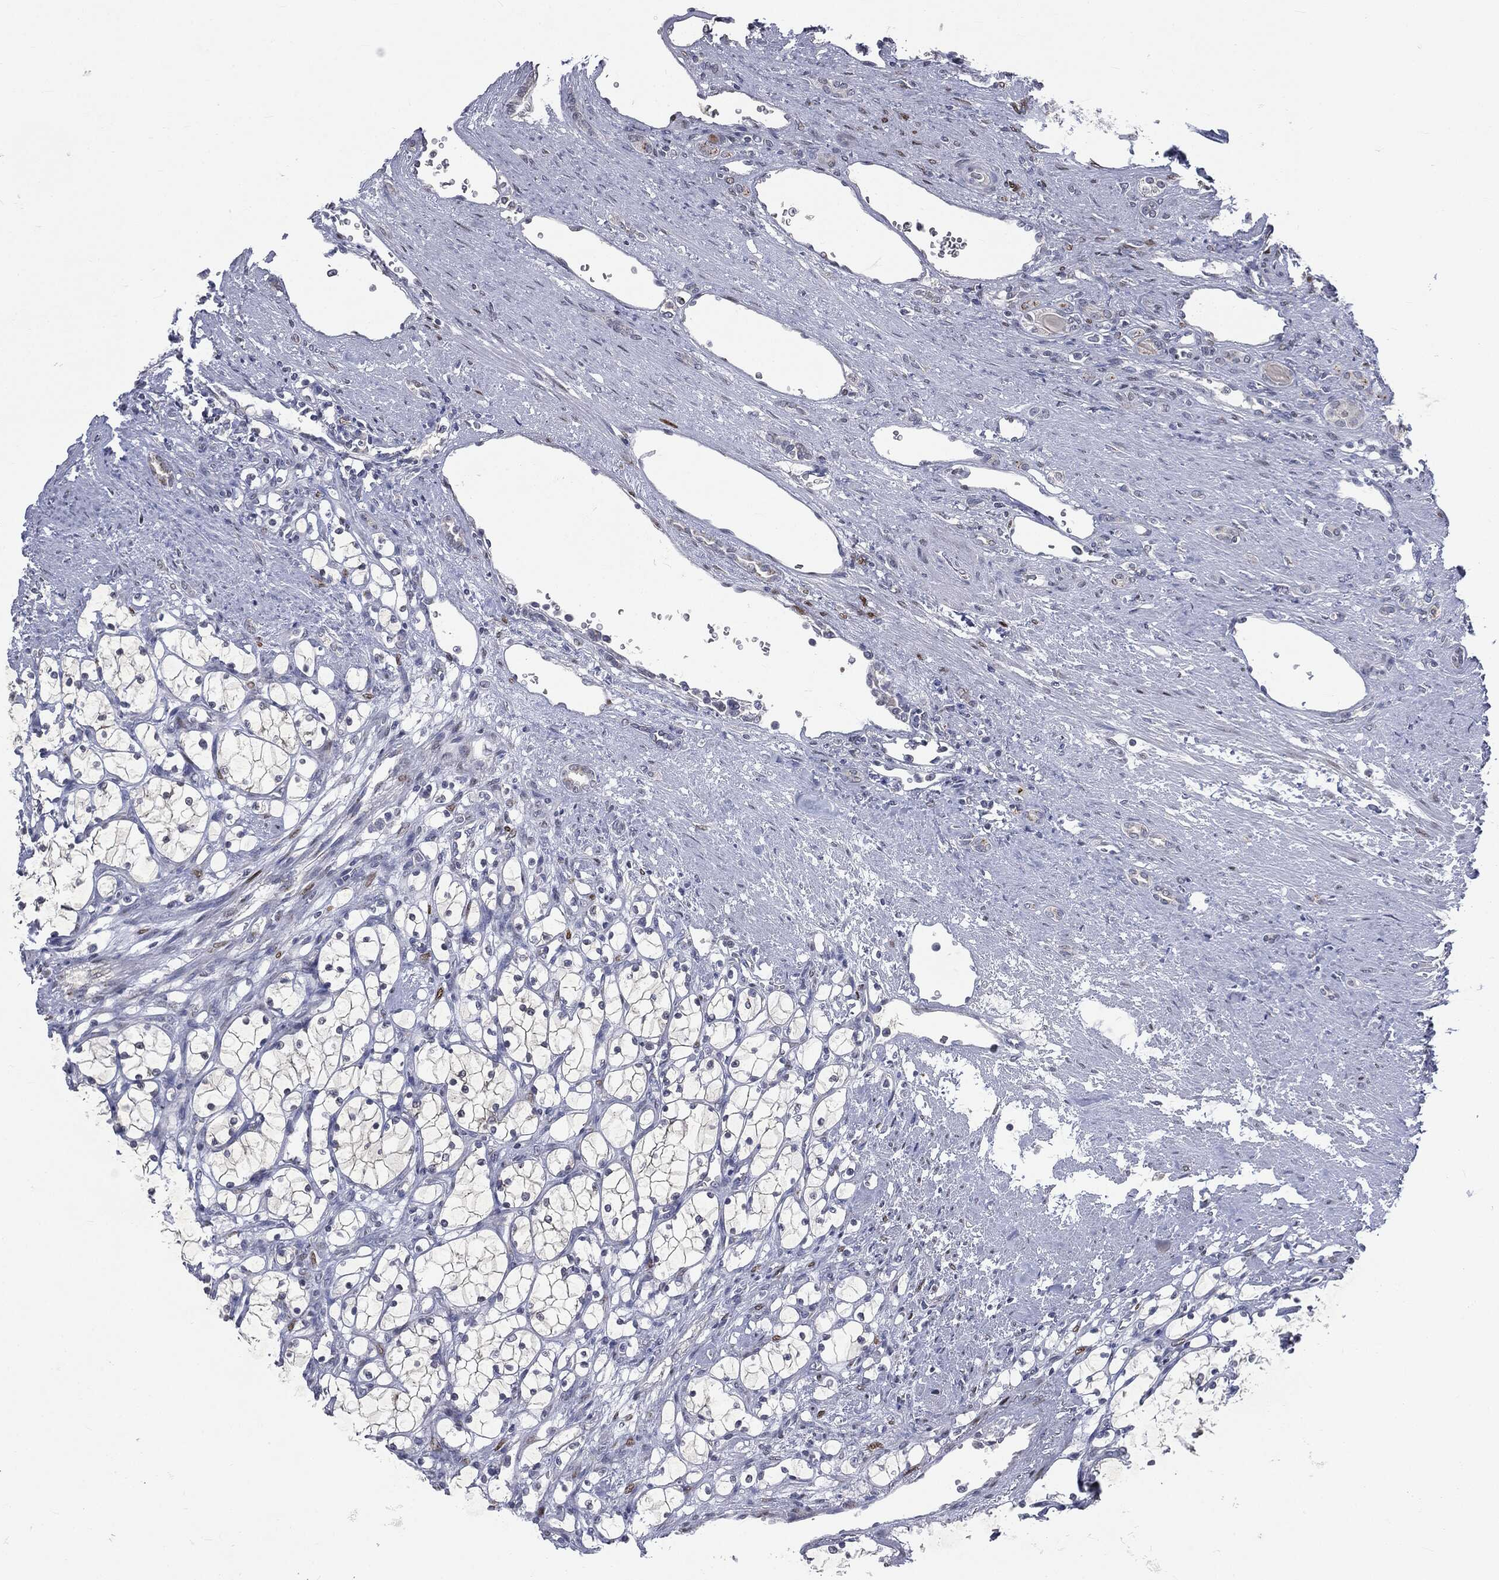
{"staining": {"intensity": "negative", "quantity": "none", "location": "none"}, "tissue": "renal cancer", "cell_type": "Tumor cells", "image_type": "cancer", "snomed": [{"axis": "morphology", "description": "Adenocarcinoma, NOS"}, {"axis": "topography", "description": "Kidney"}], "caption": "Adenocarcinoma (renal) was stained to show a protein in brown. There is no significant staining in tumor cells.", "gene": "CASD1", "patient": {"sex": "female", "age": 69}}